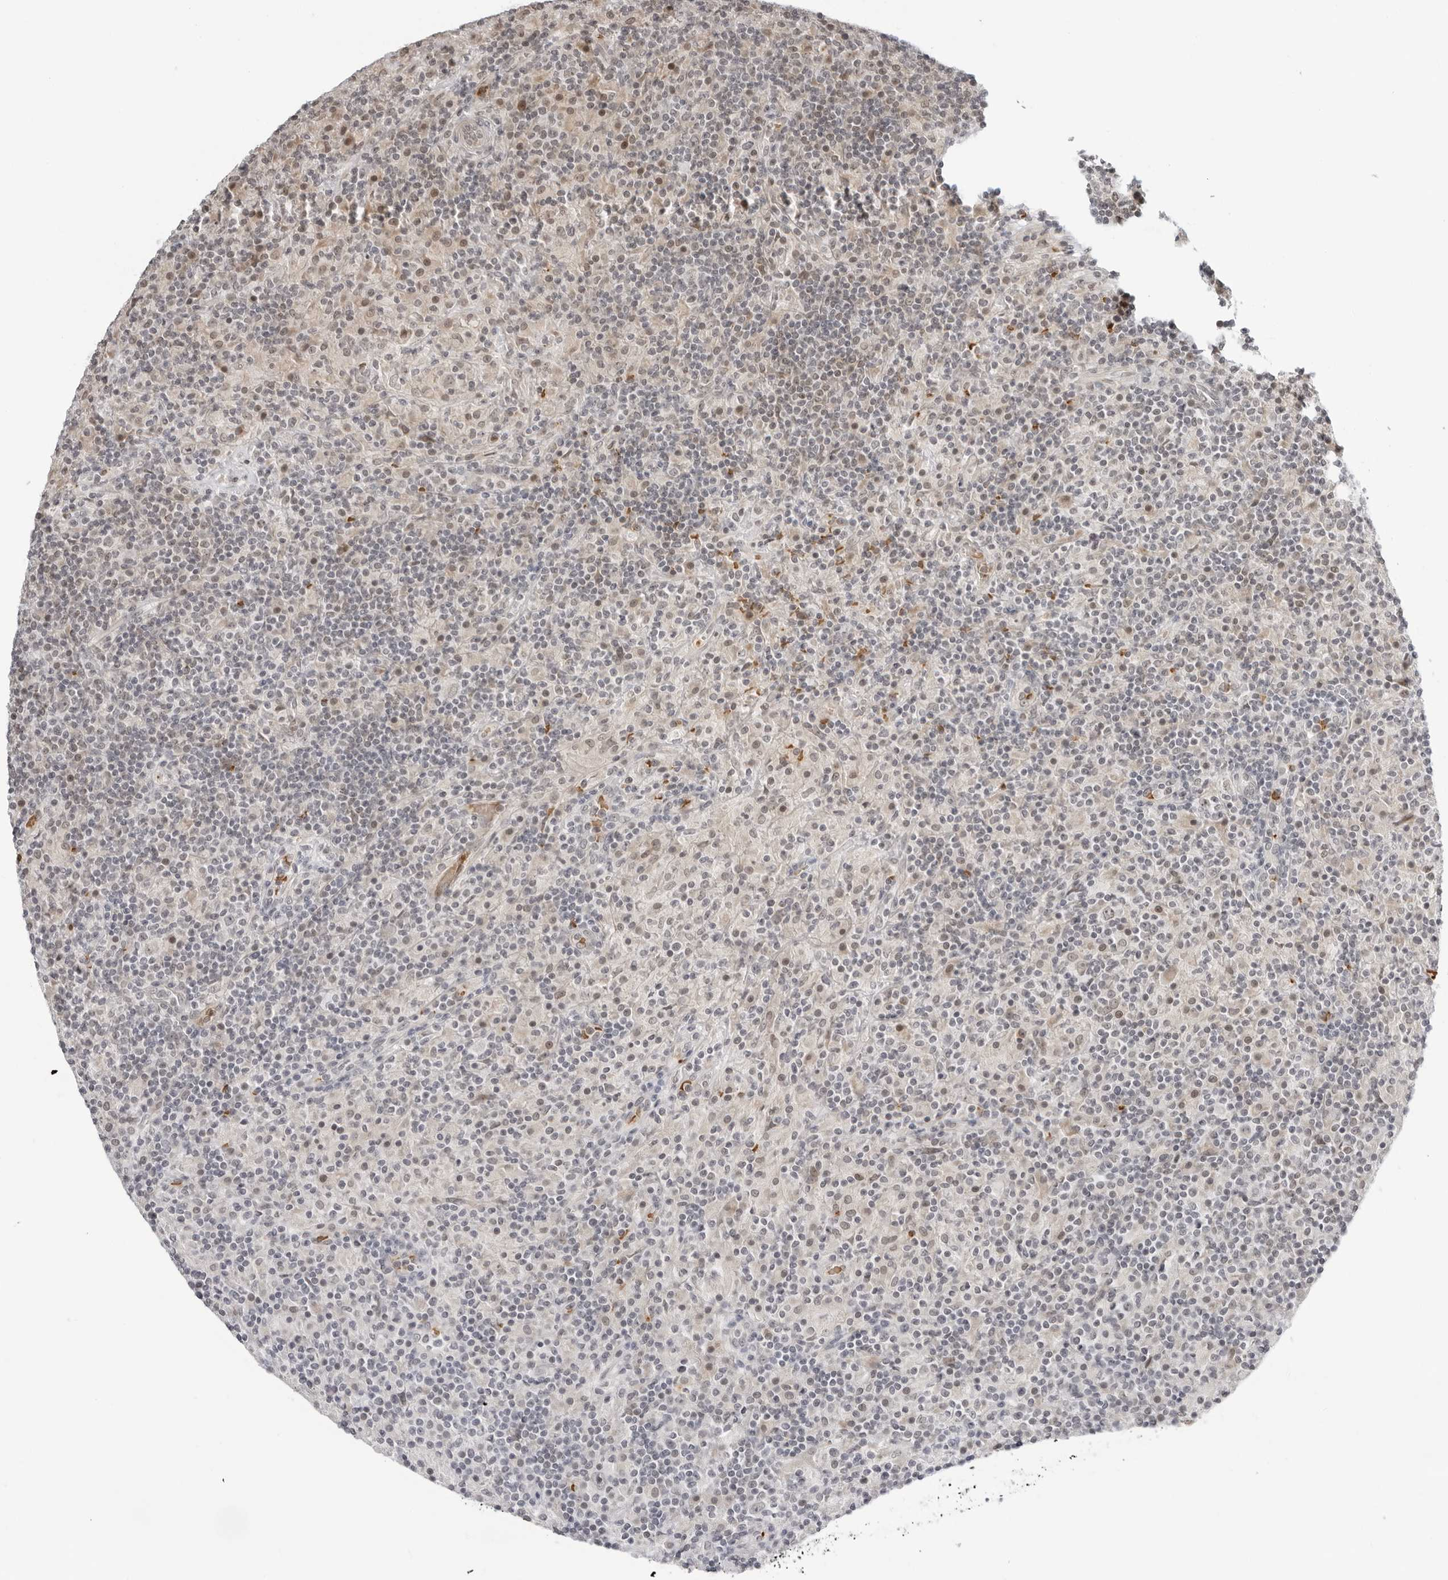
{"staining": {"intensity": "weak", "quantity": "25%-75%", "location": "nuclear"}, "tissue": "lymphoma", "cell_type": "Tumor cells", "image_type": "cancer", "snomed": [{"axis": "morphology", "description": "Hodgkin's disease, NOS"}, {"axis": "topography", "description": "Lymph node"}], "caption": "Protein staining by immunohistochemistry (IHC) demonstrates weak nuclear staining in about 25%-75% of tumor cells in Hodgkin's disease.", "gene": "SUGCT", "patient": {"sex": "male", "age": 70}}